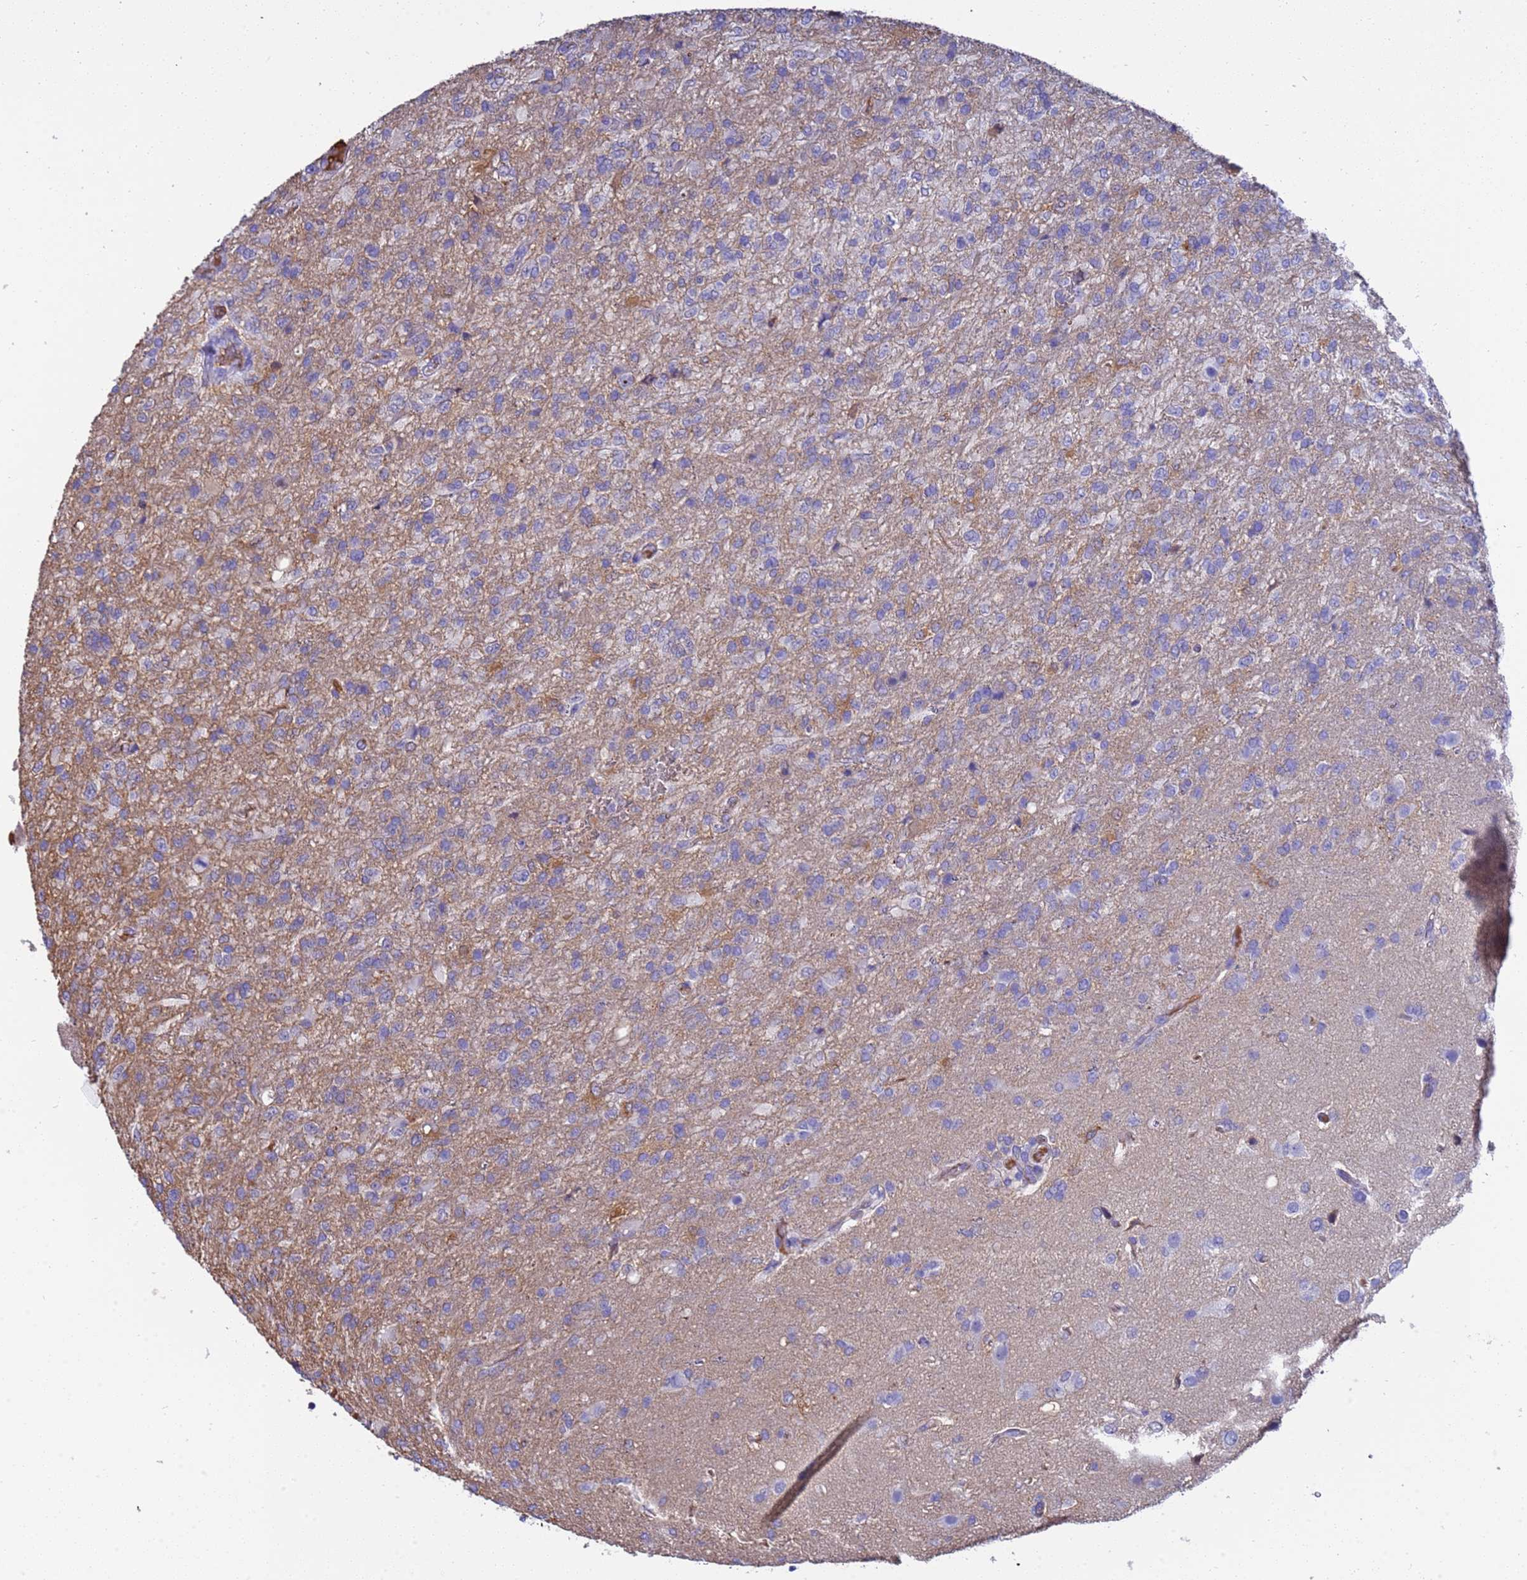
{"staining": {"intensity": "negative", "quantity": "none", "location": "none"}, "tissue": "glioma", "cell_type": "Tumor cells", "image_type": "cancer", "snomed": [{"axis": "morphology", "description": "Glioma, malignant, High grade"}, {"axis": "topography", "description": "Brain"}], "caption": "Immunohistochemistry micrograph of glioma stained for a protein (brown), which demonstrates no staining in tumor cells.", "gene": "H1-7", "patient": {"sex": "female", "age": 74}}